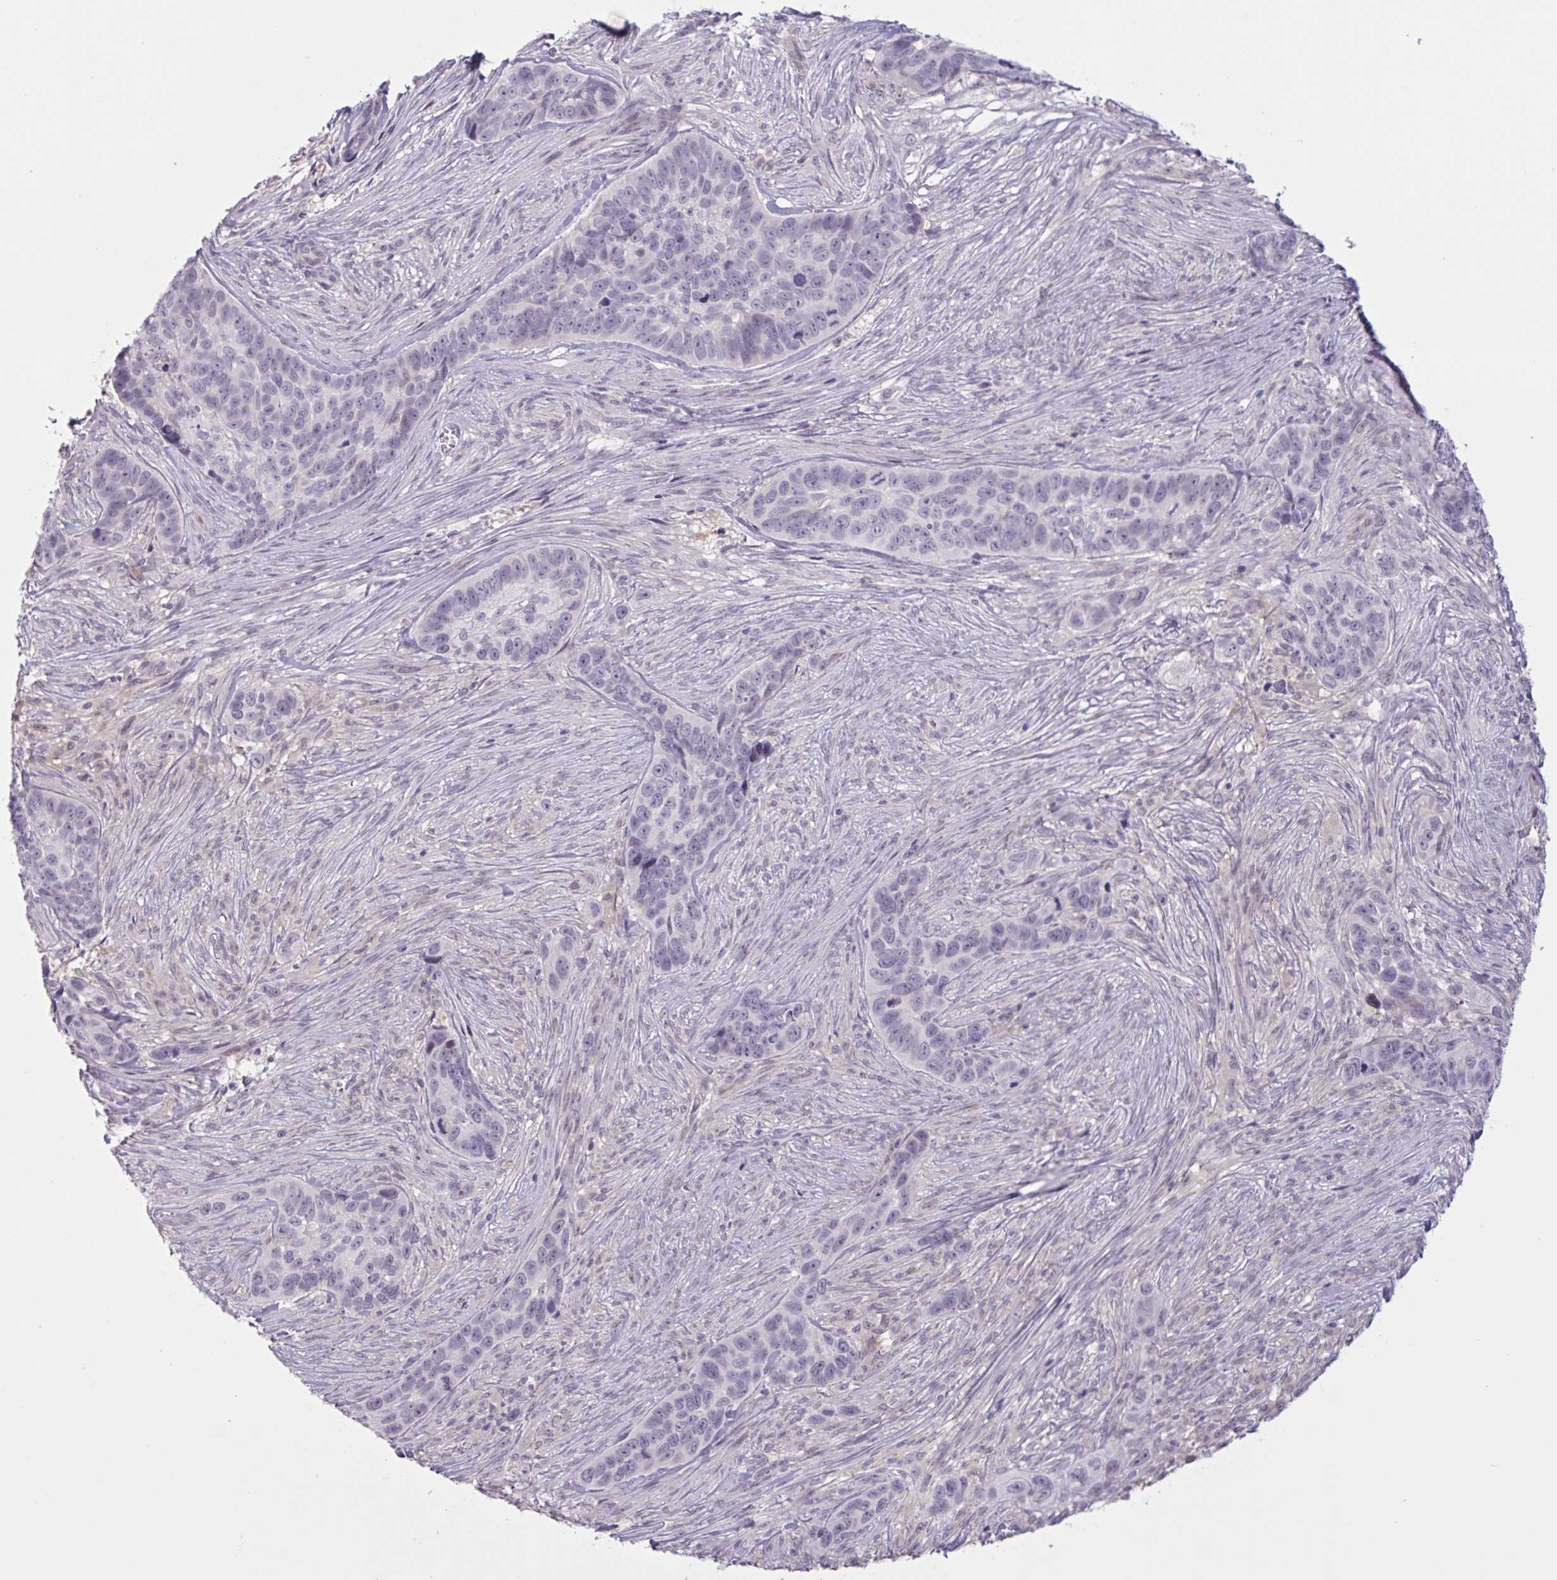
{"staining": {"intensity": "negative", "quantity": "none", "location": "none"}, "tissue": "skin cancer", "cell_type": "Tumor cells", "image_type": "cancer", "snomed": [{"axis": "morphology", "description": "Basal cell carcinoma"}, {"axis": "topography", "description": "Skin"}], "caption": "The IHC histopathology image has no significant staining in tumor cells of skin basal cell carcinoma tissue. The staining was performed using DAB to visualize the protein expression in brown, while the nuclei were stained in blue with hematoxylin (Magnification: 20x).", "gene": "RFPL4B", "patient": {"sex": "female", "age": 82}}